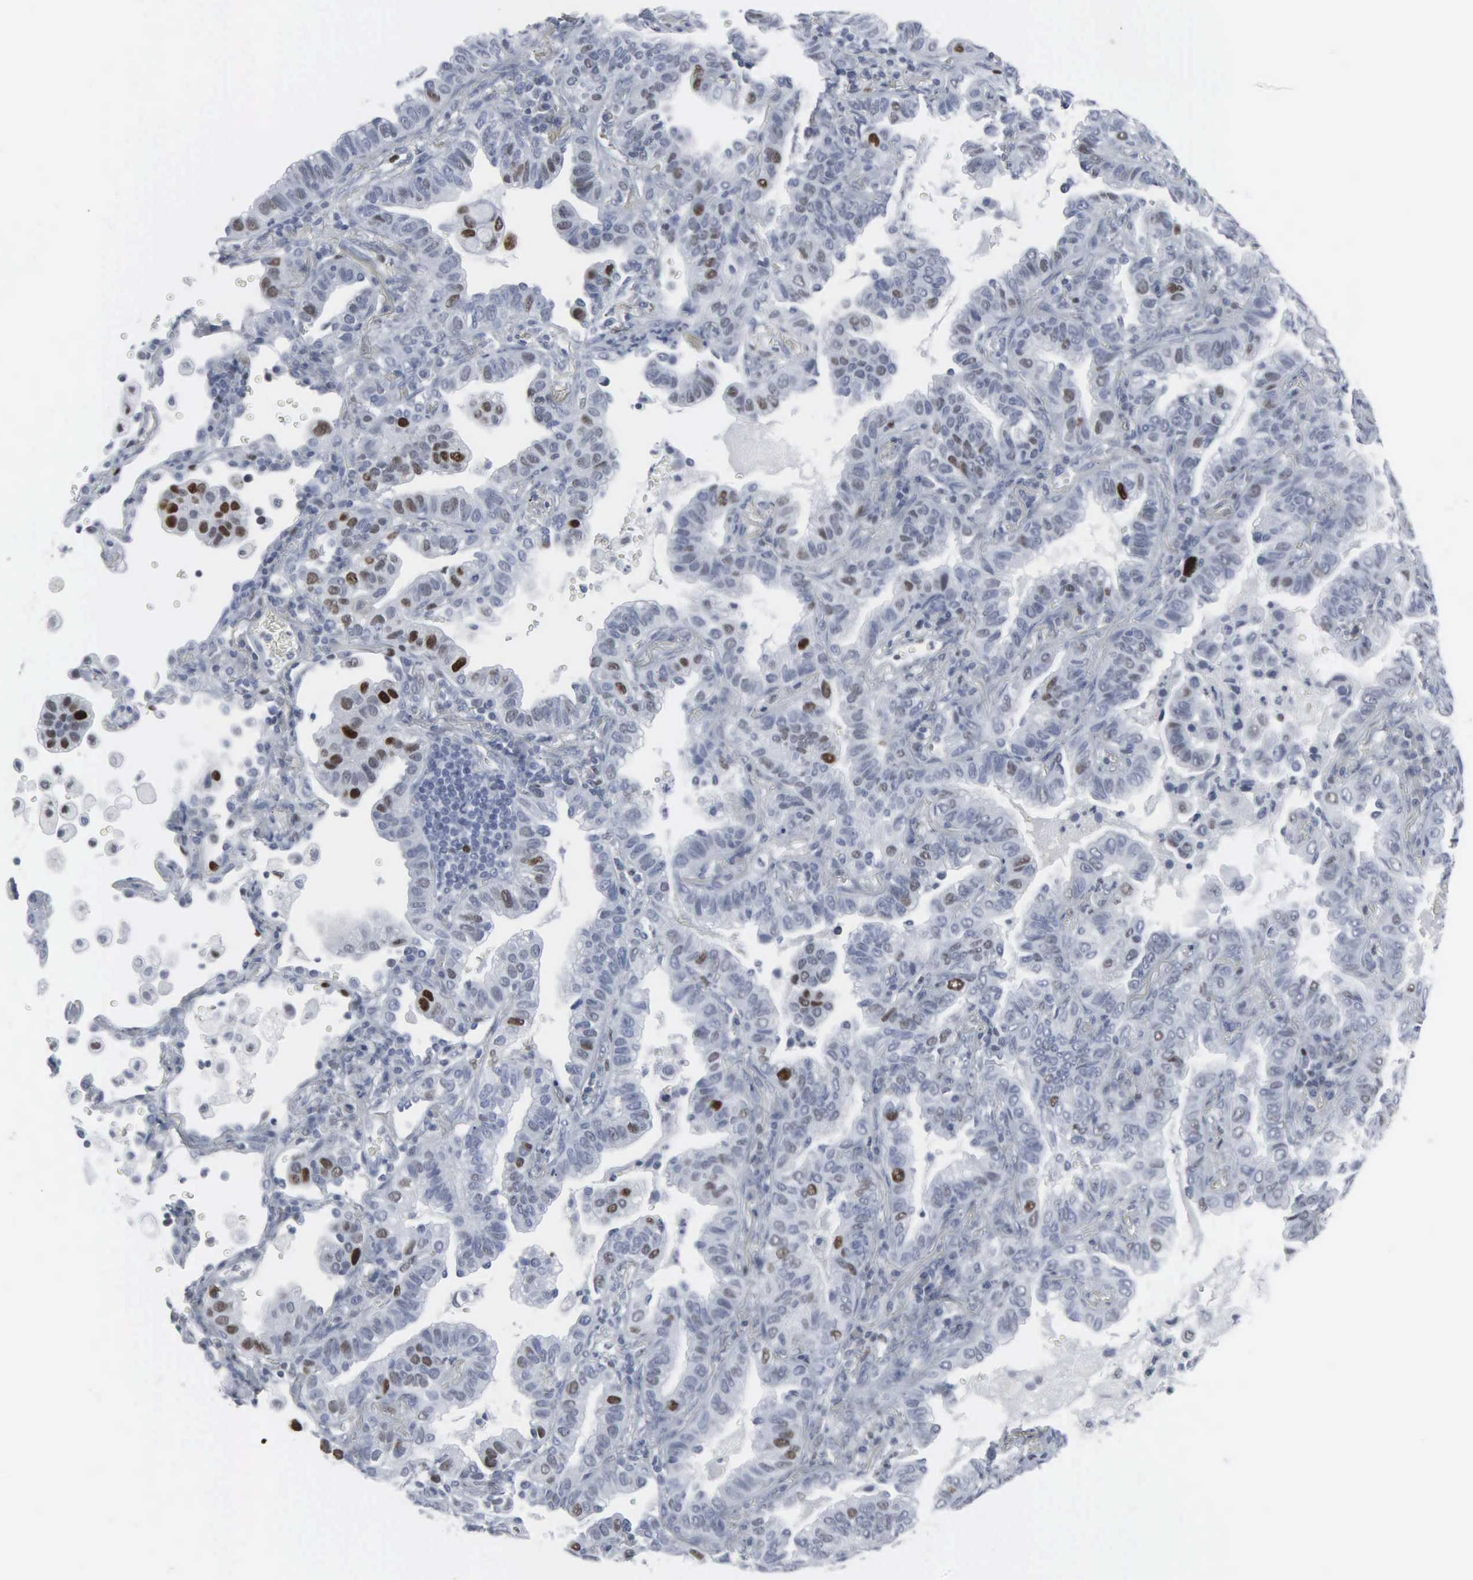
{"staining": {"intensity": "strong", "quantity": "<25%", "location": "nuclear"}, "tissue": "lung cancer", "cell_type": "Tumor cells", "image_type": "cancer", "snomed": [{"axis": "morphology", "description": "Adenocarcinoma, NOS"}, {"axis": "topography", "description": "Lung"}], "caption": "Human lung cancer stained for a protein (brown) reveals strong nuclear positive staining in about <25% of tumor cells.", "gene": "CCND3", "patient": {"sex": "female", "age": 50}}